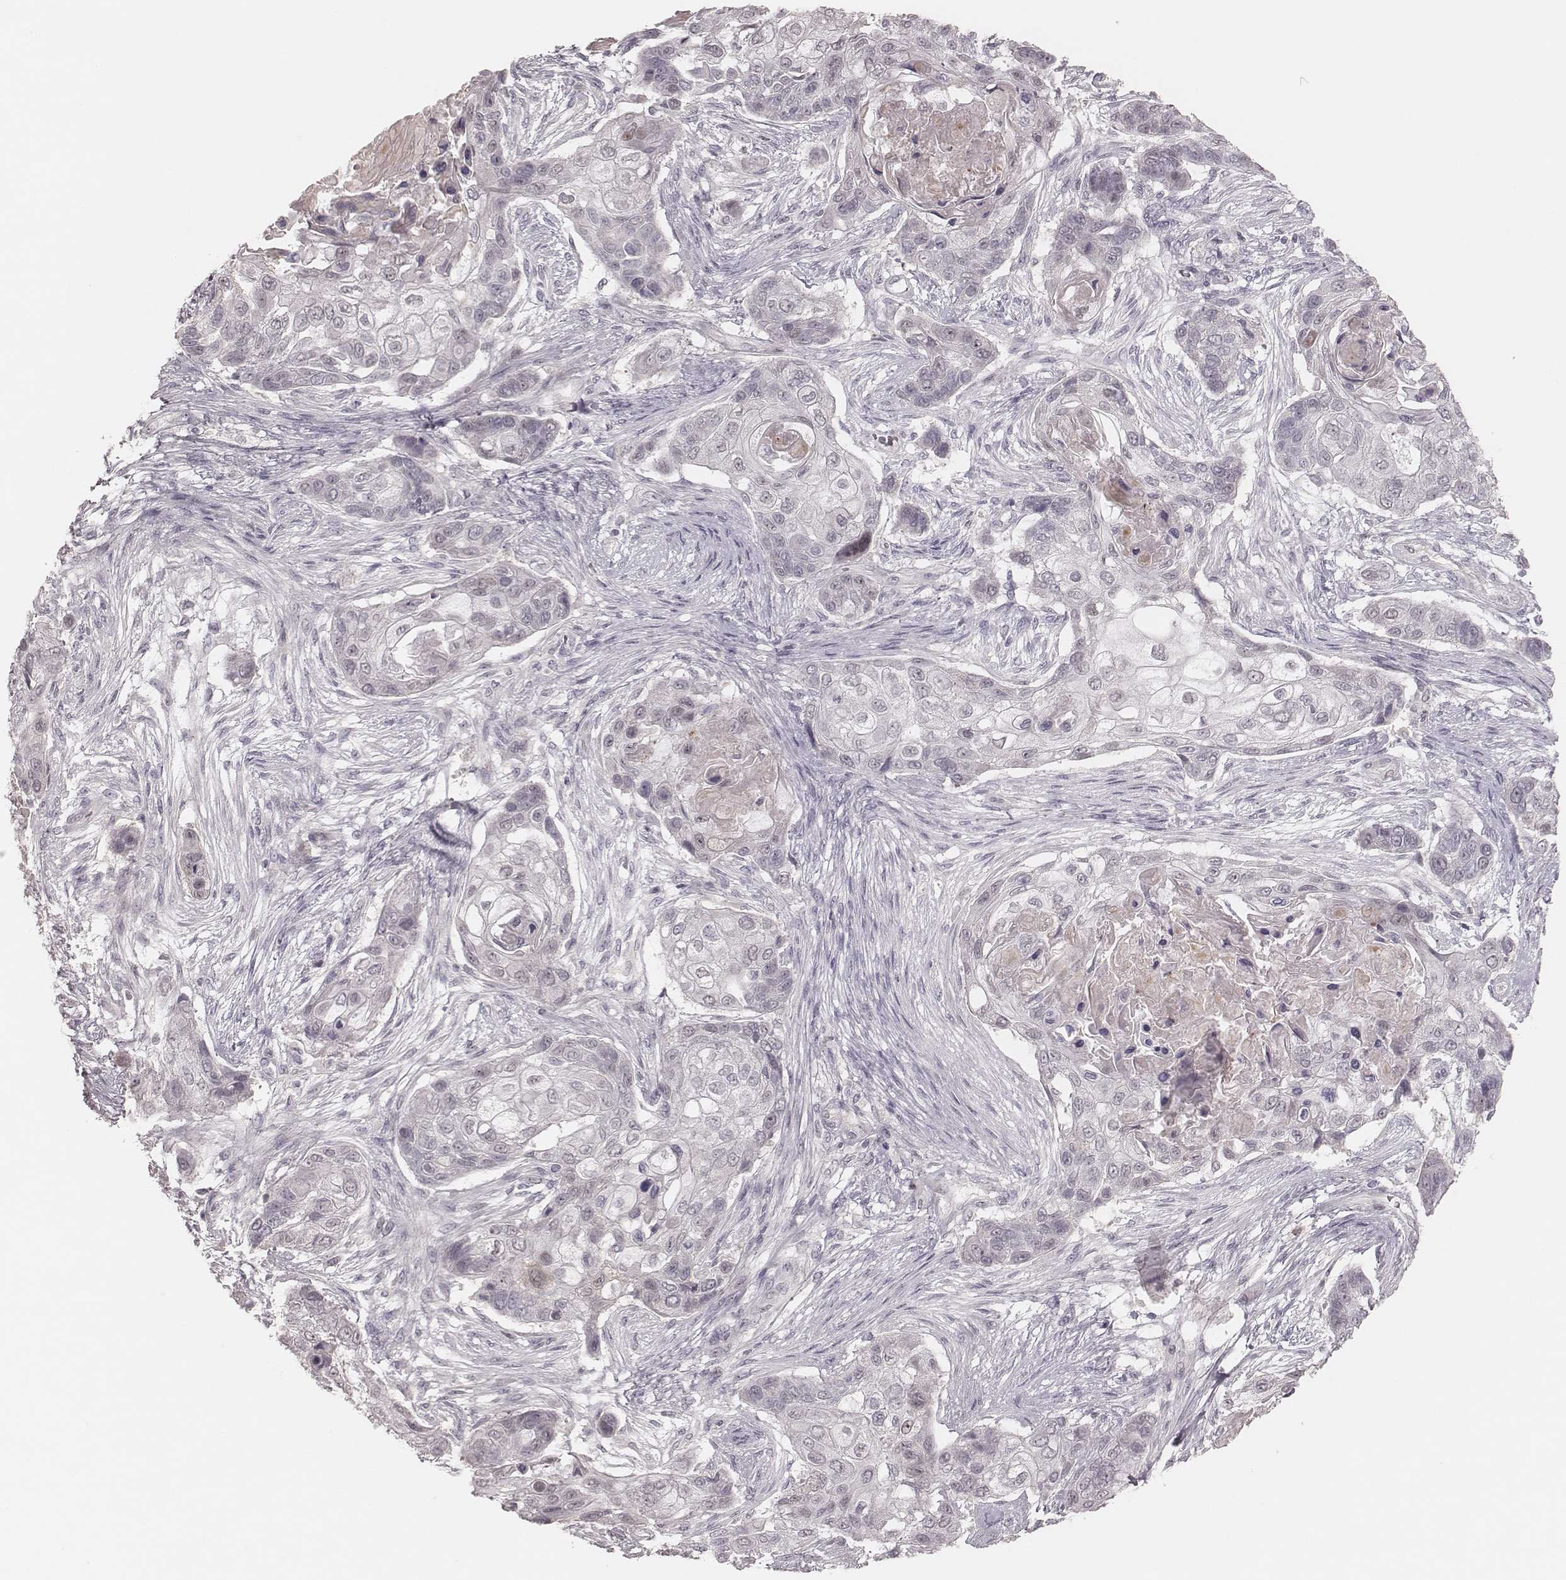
{"staining": {"intensity": "negative", "quantity": "none", "location": "none"}, "tissue": "lung cancer", "cell_type": "Tumor cells", "image_type": "cancer", "snomed": [{"axis": "morphology", "description": "Squamous cell carcinoma, NOS"}, {"axis": "topography", "description": "Lung"}], "caption": "High magnification brightfield microscopy of squamous cell carcinoma (lung) stained with DAB (3,3'-diaminobenzidine) (brown) and counterstained with hematoxylin (blue): tumor cells show no significant positivity. (Stains: DAB IHC with hematoxylin counter stain, Microscopy: brightfield microscopy at high magnification).", "gene": "FAM13B", "patient": {"sex": "male", "age": 69}}